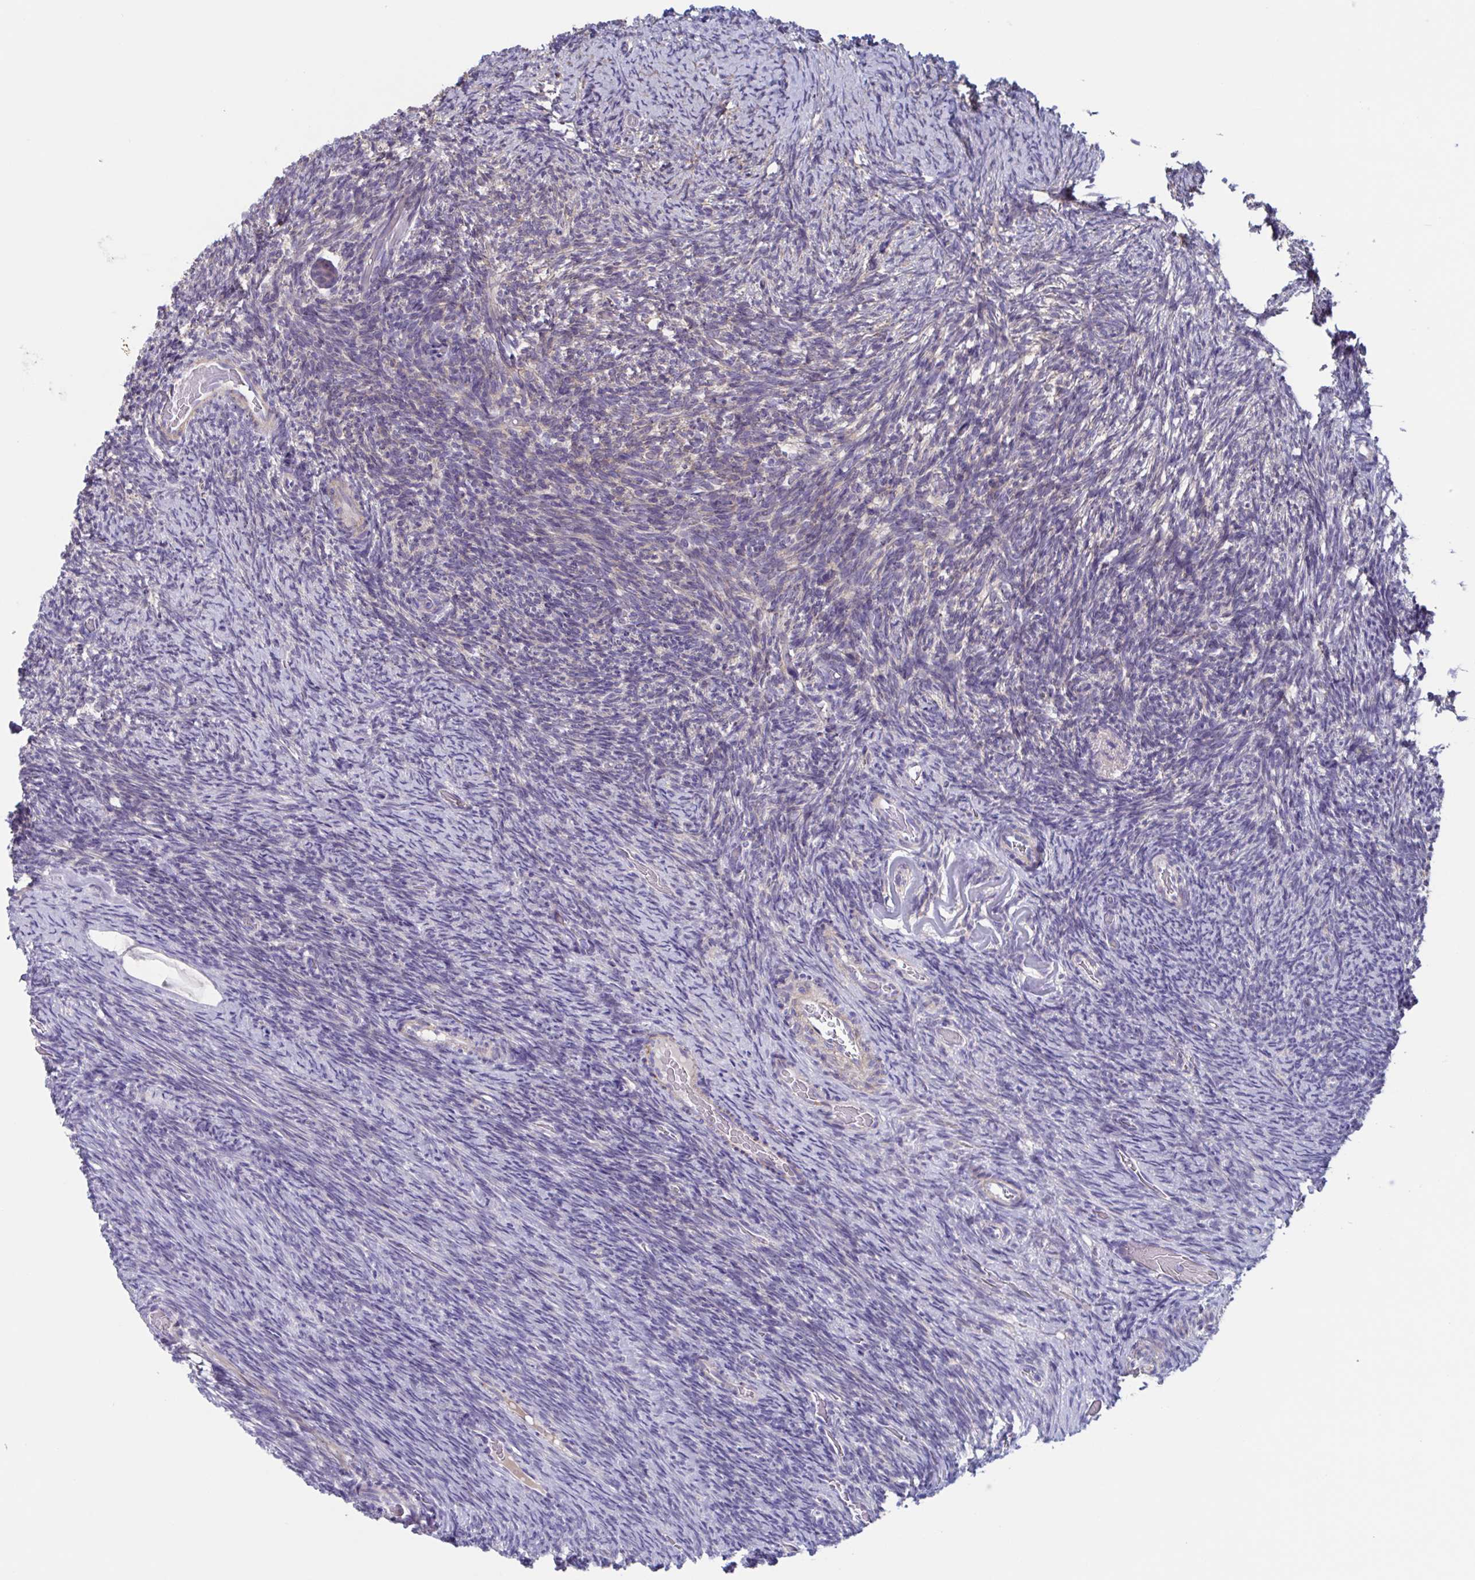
{"staining": {"intensity": "negative", "quantity": "none", "location": "none"}, "tissue": "ovary", "cell_type": "Ovarian stroma cells", "image_type": "normal", "snomed": [{"axis": "morphology", "description": "Normal tissue, NOS"}, {"axis": "topography", "description": "Ovary"}], "caption": "Ovarian stroma cells show no significant protein expression in benign ovary.", "gene": "LPIN3", "patient": {"sex": "female", "age": 34}}